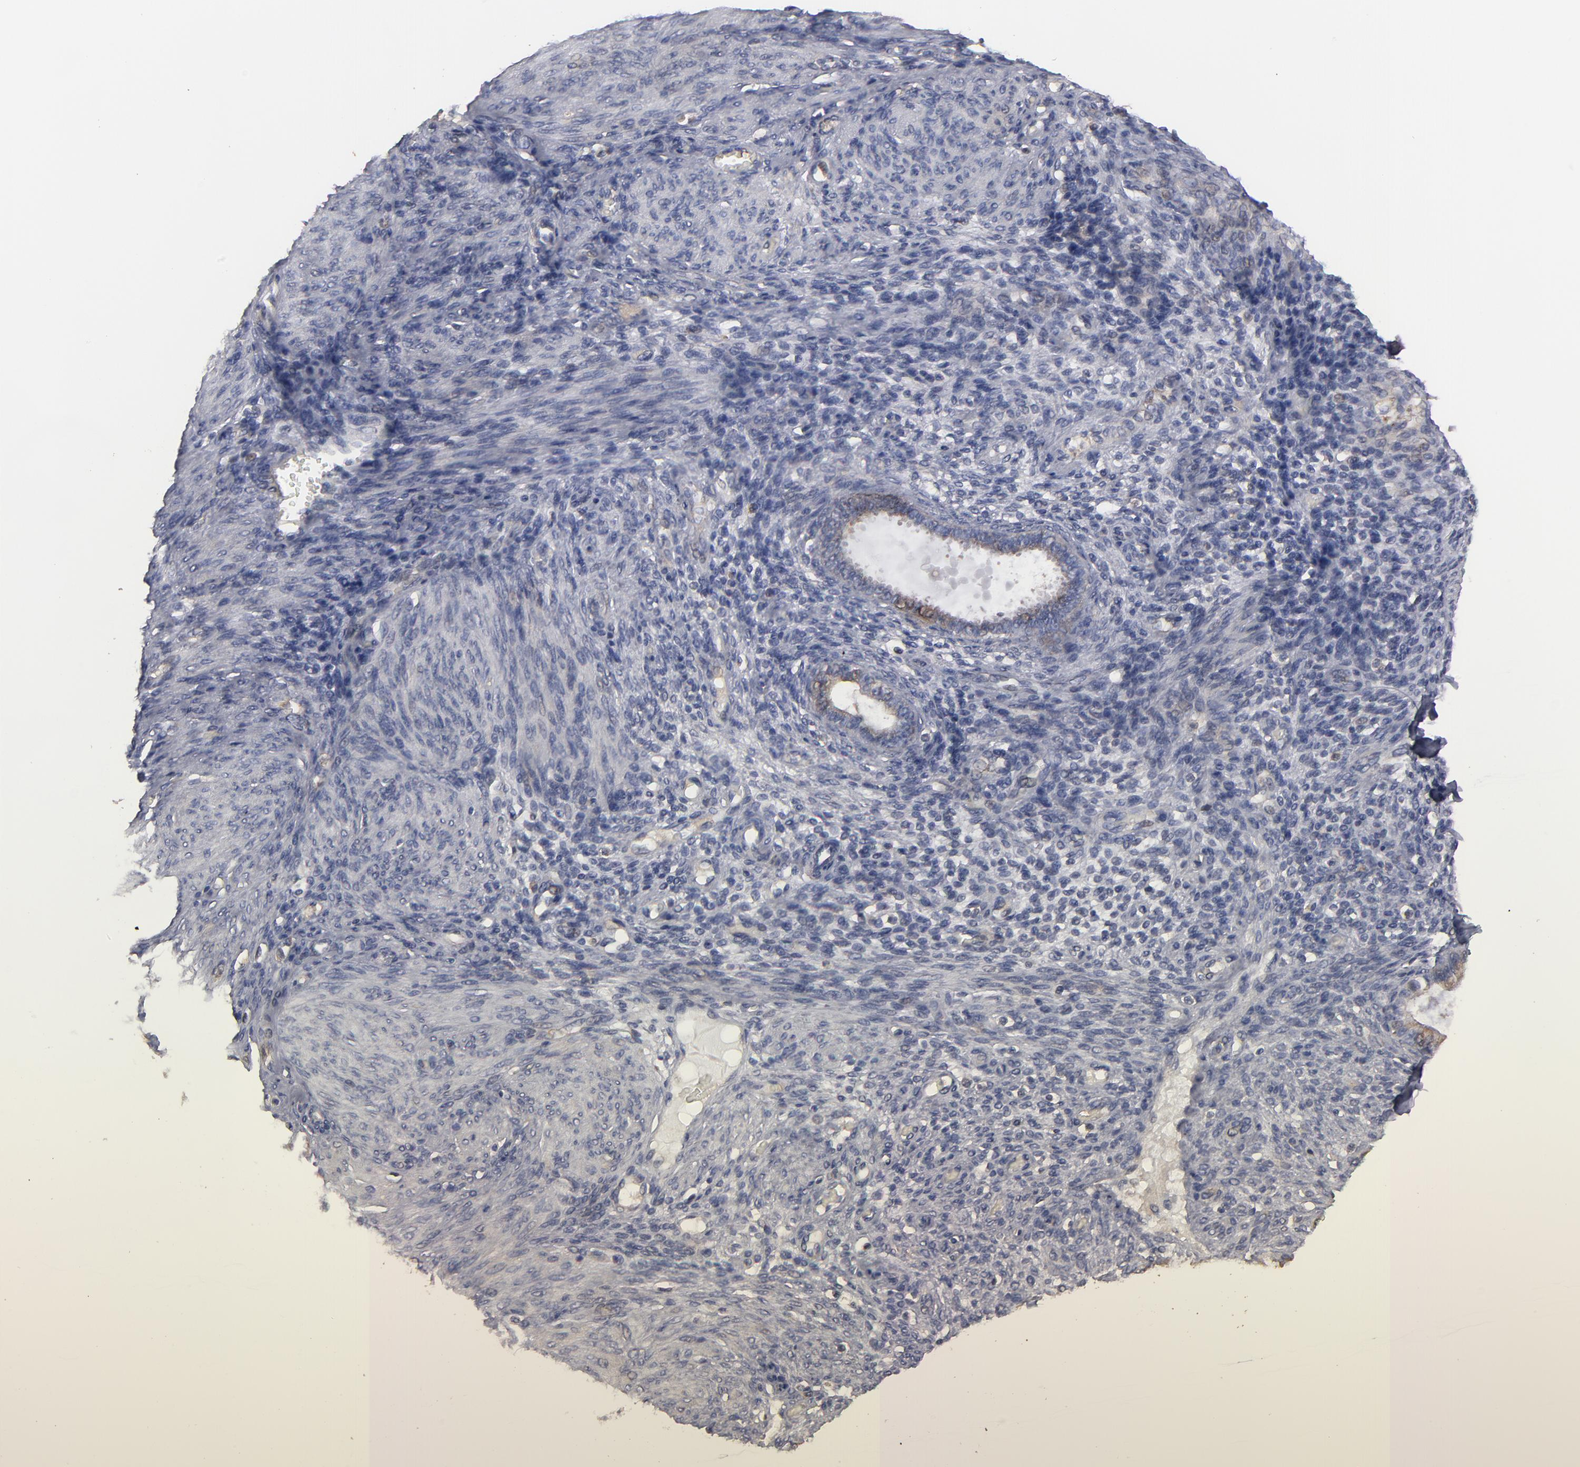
{"staining": {"intensity": "negative", "quantity": "none", "location": "none"}, "tissue": "endometrium", "cell_type": "Cells in endometrial stroma", "image_type": "normal", "snomed": [{"axis": "morphology", "description": "Normal tissue, NOS"}, {"axis": "topography", "description": "Endometrium"}], "caption": "Immunohistochemical staining of benign endometrium demonstrates no significant expression in cells in endometrial stroma. Brightfield microscopy of IHC stained with DAB (brown) and hematoxylin (blue), captured at high magnification.", "gene": "RO60", "patient": {"sex": "female", "age": 72}}